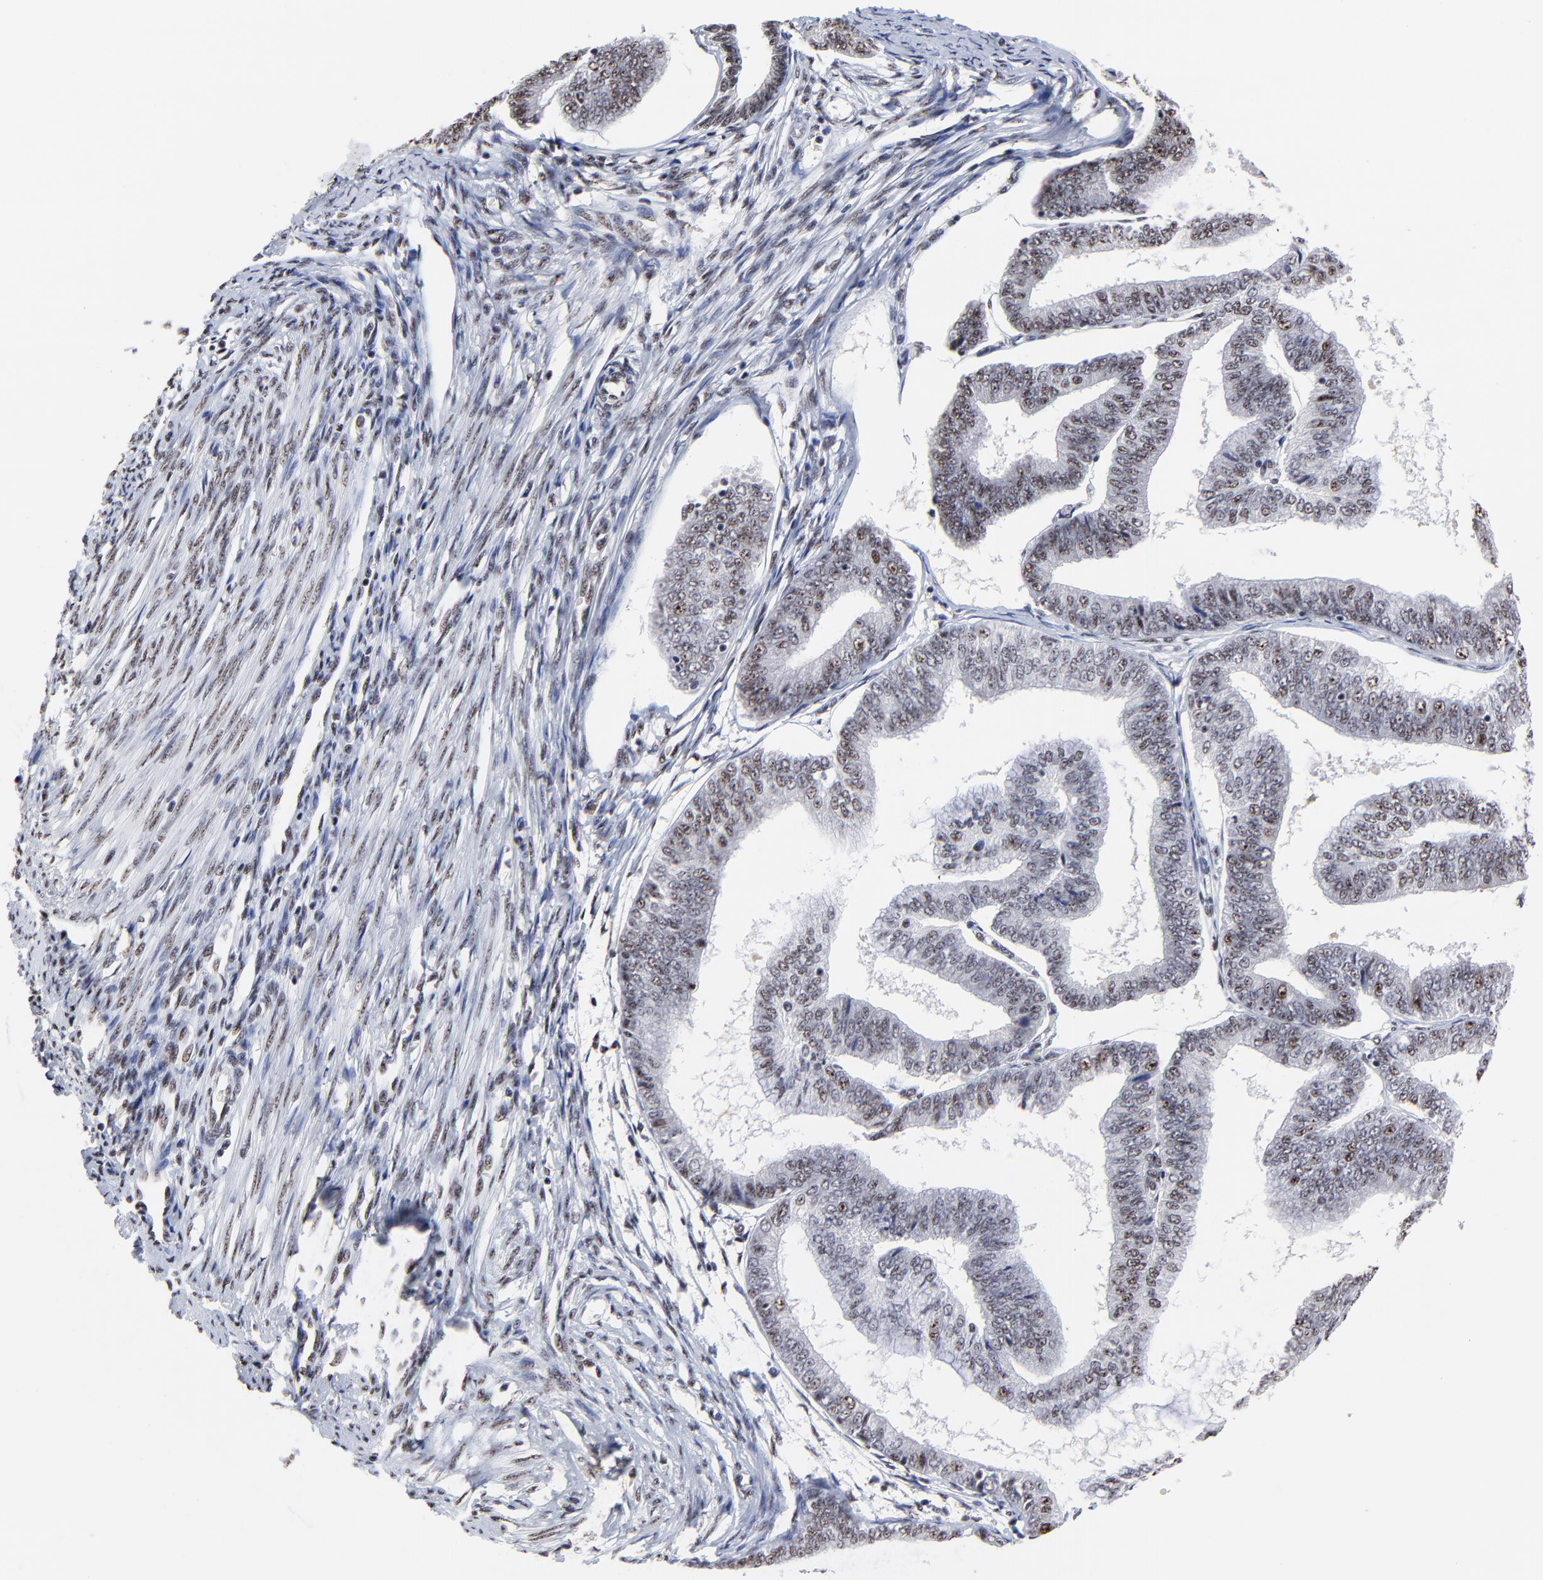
{"staining": {"intensity": "weak", "quantity": ">75%", "location": "nuclear"}, "tissue": "endometrial cancer", "cell_type": "Tumor cells", "image_type": "cancer", "snomed": [{"axis": "morphology", "description": "Adenocarcinoma, NOS"}, {"axis": "topography", "description": "Endometrium"}], "caption": "Immunohistochemistry (IHC) staining of endometrial adenocarcinoma, which shows low levels of weak nuclear staining in about >75% of tumor cells indicating weak nuclear protein staining. The staining was performed using DAB (3,3'-diaminobenzidine) (brown) for protein detection and nuclei were counterstained in hematoxylin (blue).", "gene": "MBD4", "patient": {"sex": "female", "age": 63}}